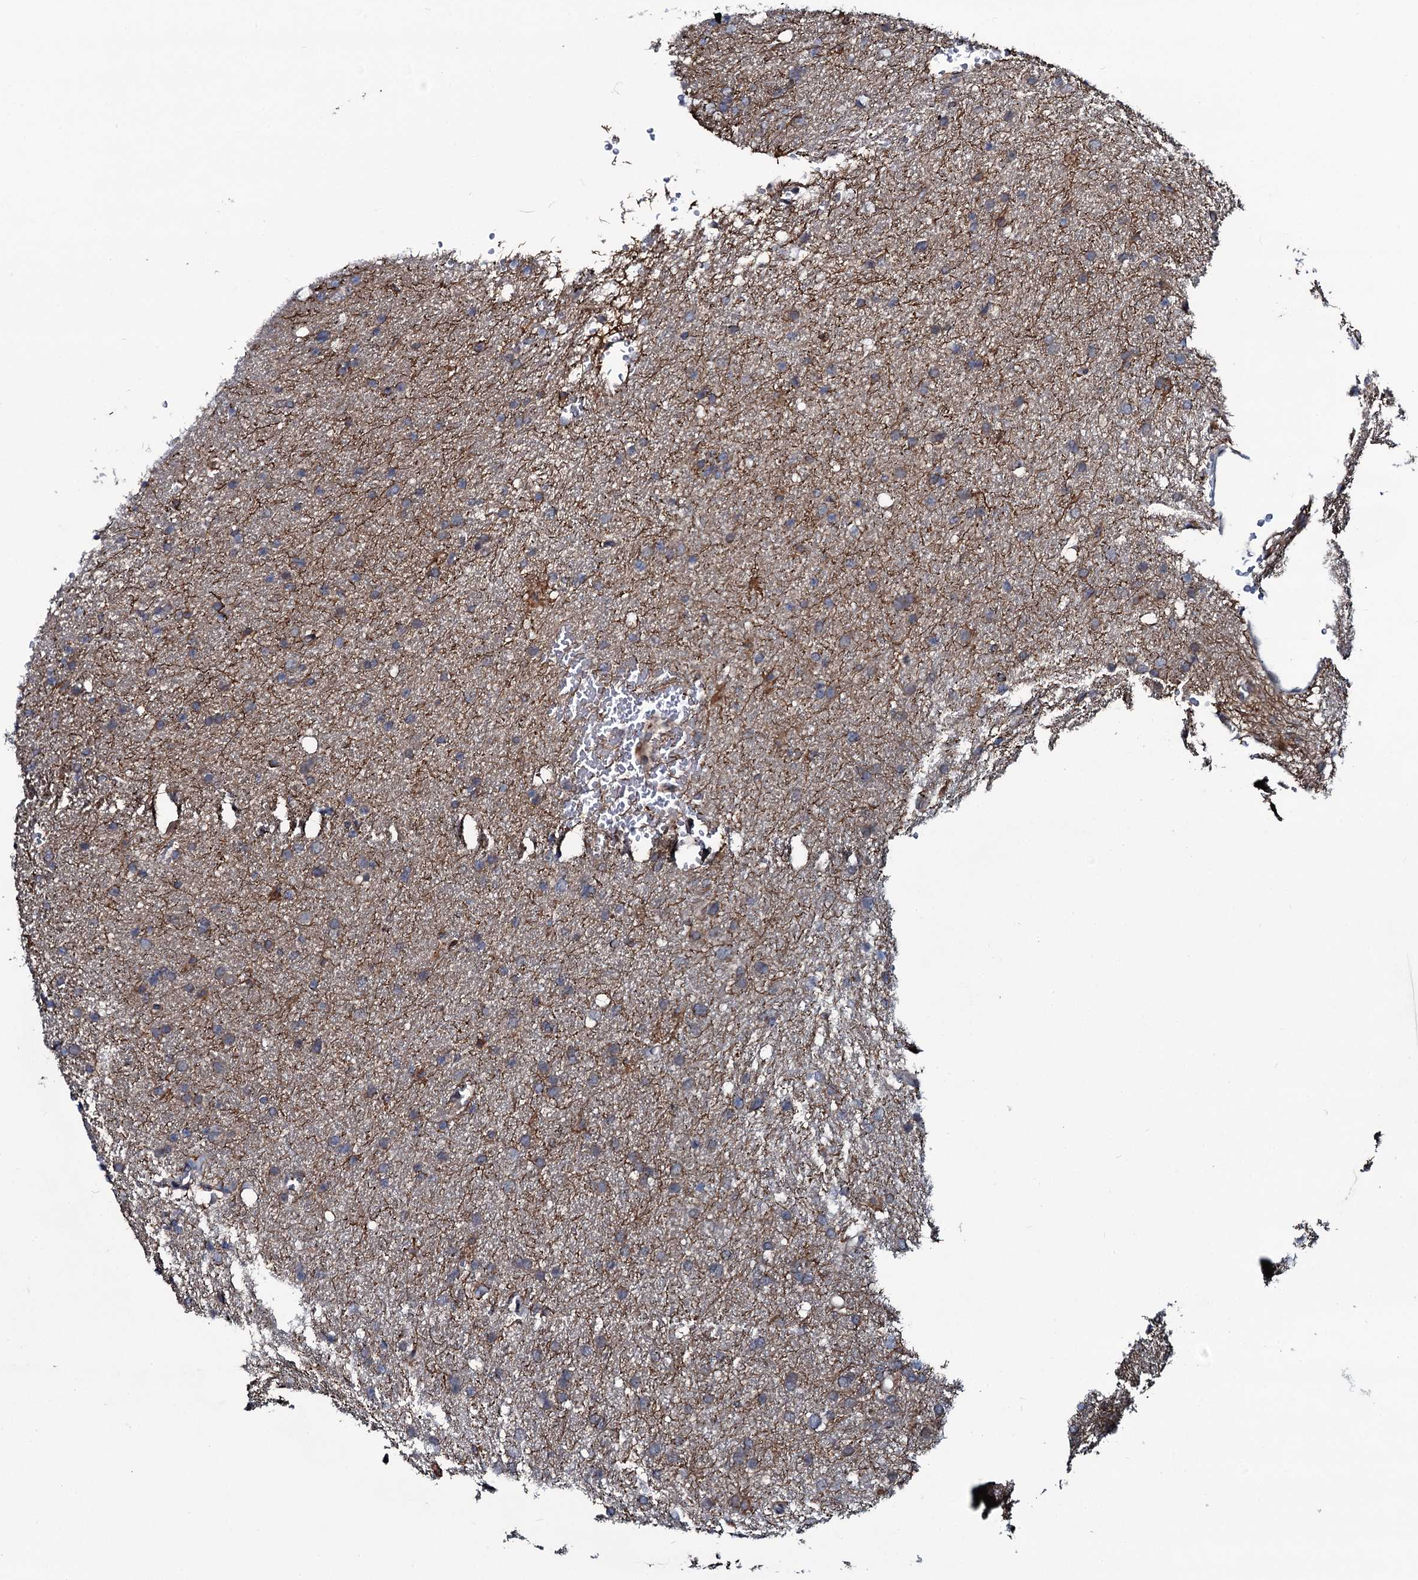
{"staining": {"intensity": "weak", "quantity": "25%-75%", "location": "cytoplasmic/membranous"}, "tissue": "glioma", "cell_type": "Tumor cells", "image_type": "cancer", "snomed": [{"axis": "morphology", "description": "Glioma, malignant, High grade"}, {"axis": "topography", "description": "Cerebral cortex"}], "caption": "Glioma tissue exhibits weak cytoplasmic/membranous staining in about 25%-75% of tumor cells, visualized by immunohistochemistry.", "gene": "OGFOD2", "patient": {"sex": "female", "age": 36}}